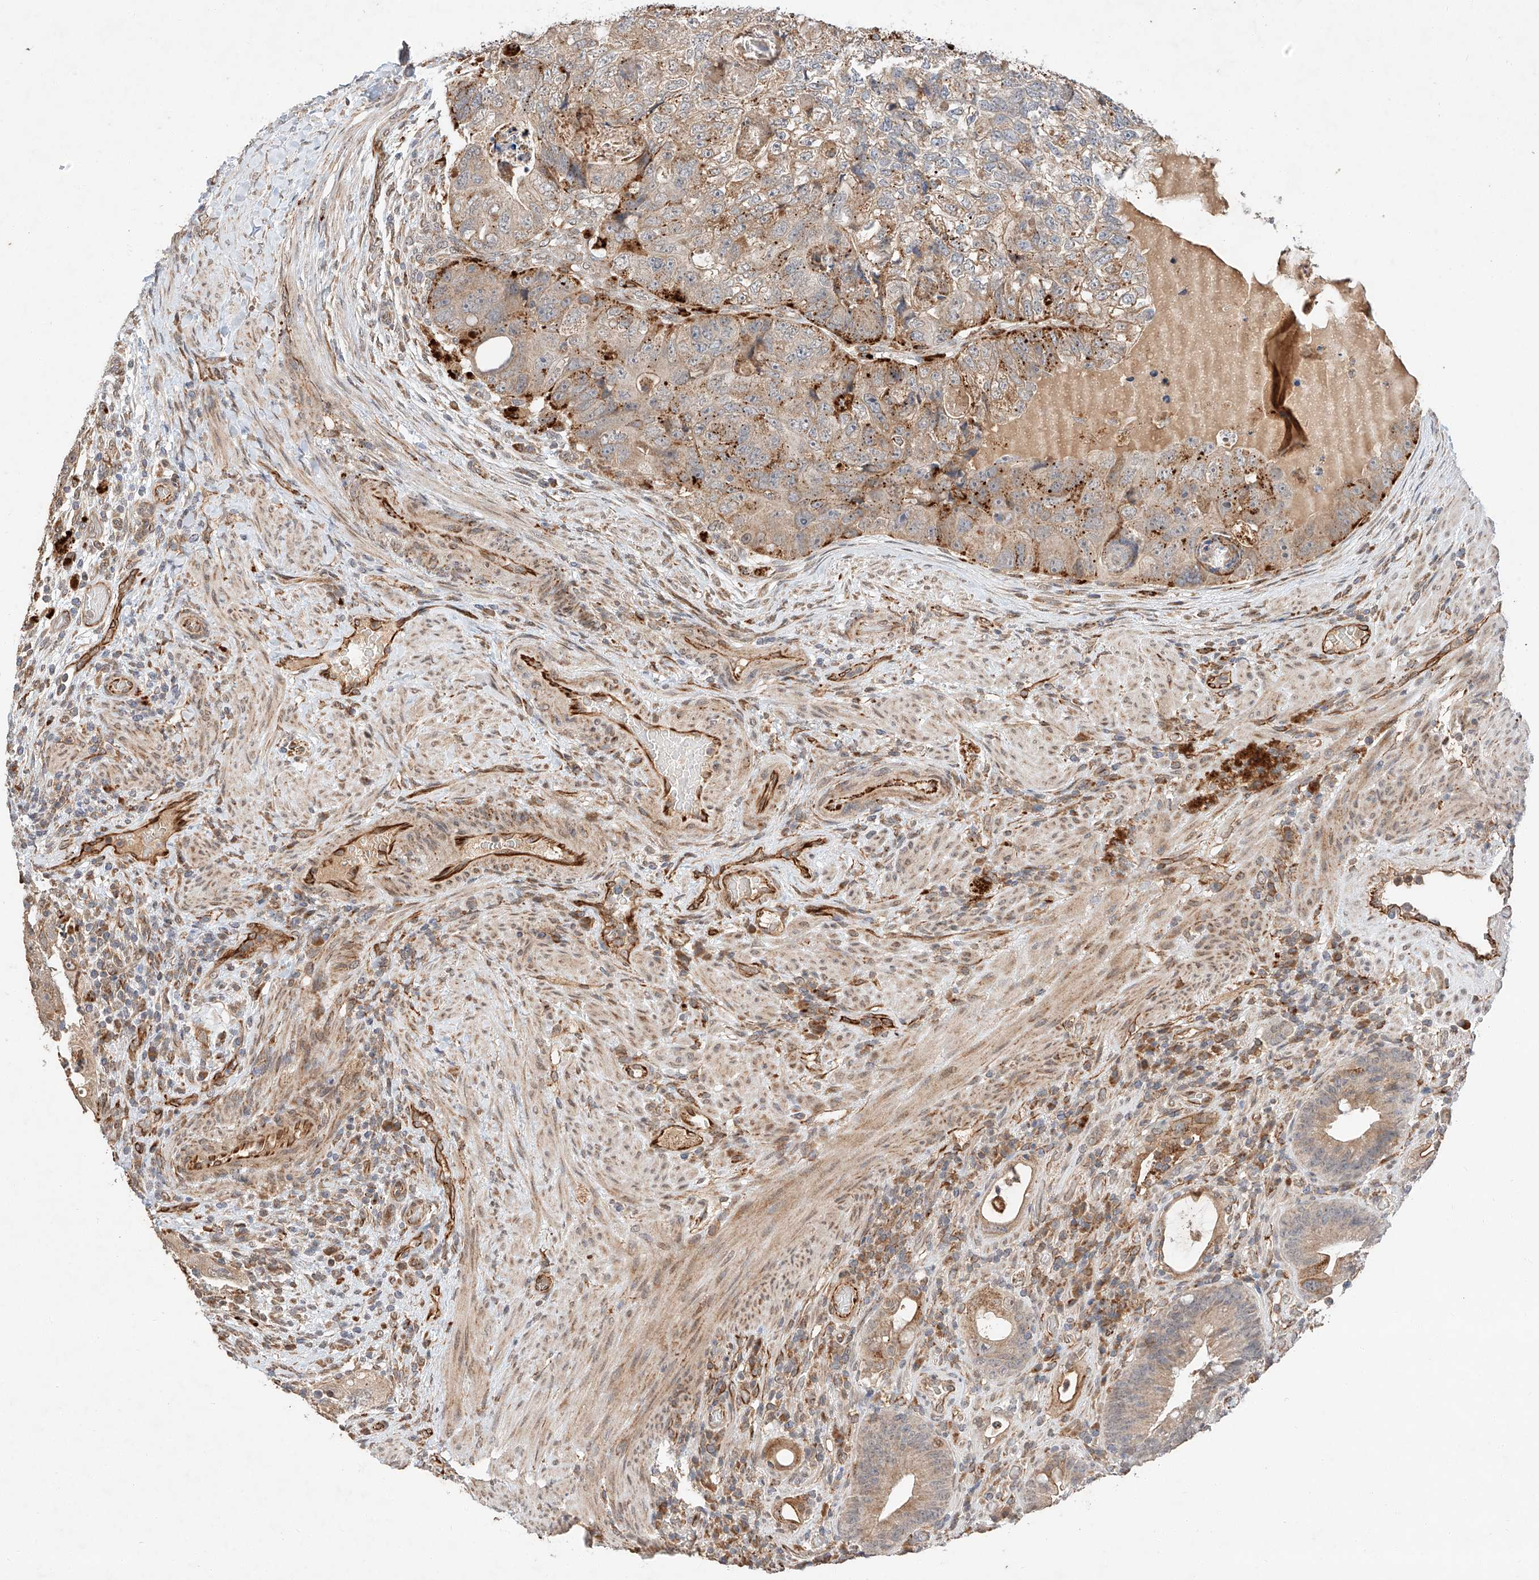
{"staining": {"intensity": "moderate", "quantity": "25%-75%", "location": "cytoplasmic/membranous"}, "tissue": "colorectal cancer", "cell_type": "Tumor cells", "image_type": "cancer", "snomed": [{"axis": "morphology", "description": "Adenocarcinoma, NOS"}, {"axis": "topography", "description": "Rectum"}], "caption": "Colorectal cancer (adenocarcinoma) was stained to show a protein in brown. There is medium levels of moderate cytoplasmic/membranous positivity in about 25%-75% of tumor cells. Using DAB (brown) and hematoxylin (blue) stains, captured at high magnification using brightfield microscopy.", "gene": "SUSD6", "patient": {"sex": "male", "age": 59}}